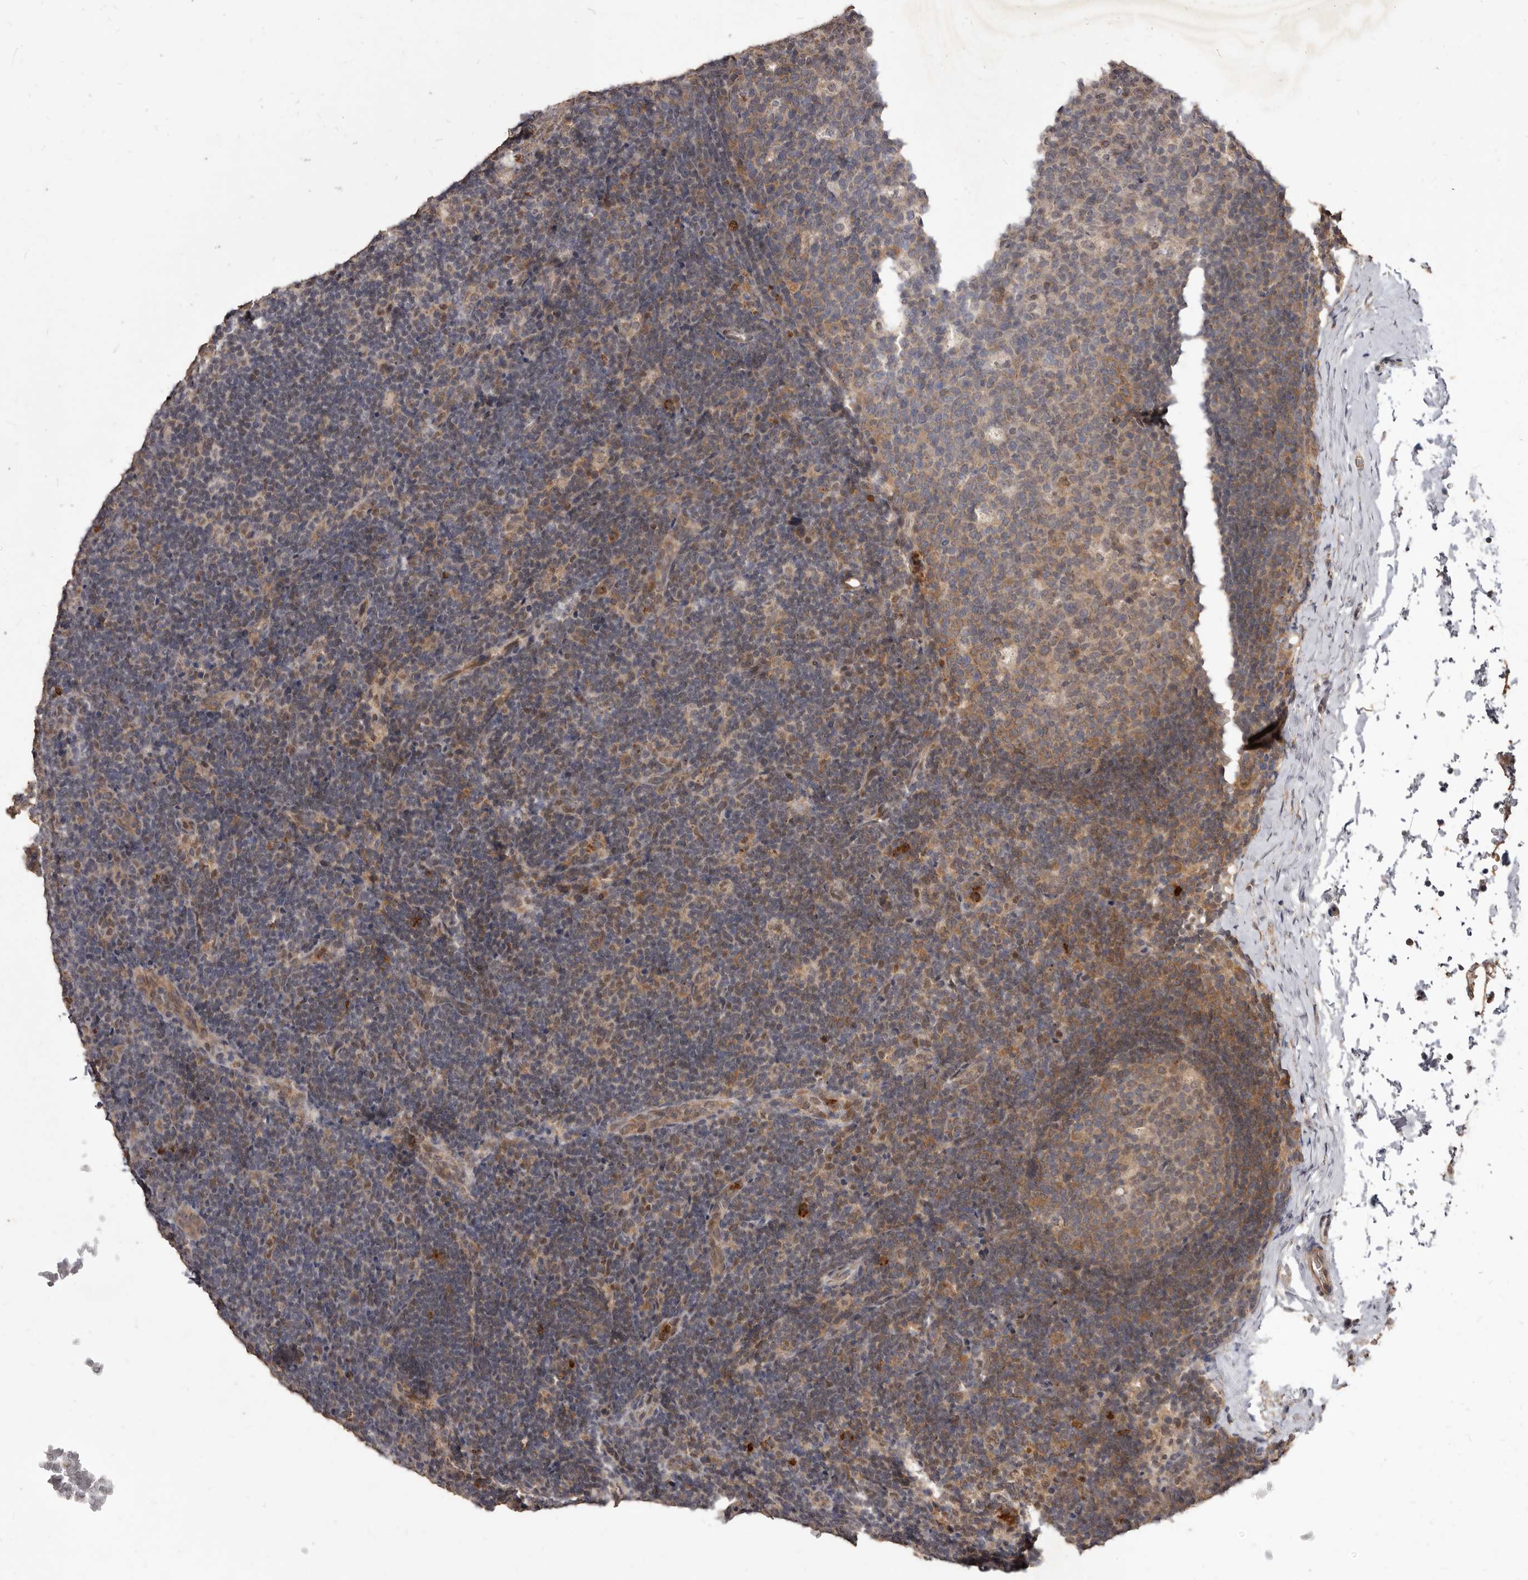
{"staining": {"intensity": "moderate", "quantity": "<25%", "location": "cytoplasmic/membranous"}, "tissue": "lymph node", "cell_type": "Germinal center cells", "image_type": "normal", "snomed": [{"axis": "morphology", "description": "Normal tissue, NOS"}, {"axis": "topography", "description": "Lymph node"}], "caption": "IHC micrograph of normal human lymph node stained for a protein (brown), which reveals low levels of moderate cytoplasmic/membranous staining in approximately <25% of germinal center cells.", "gene": "ACLY", "patient": {"sex": "female", "age": 22}}